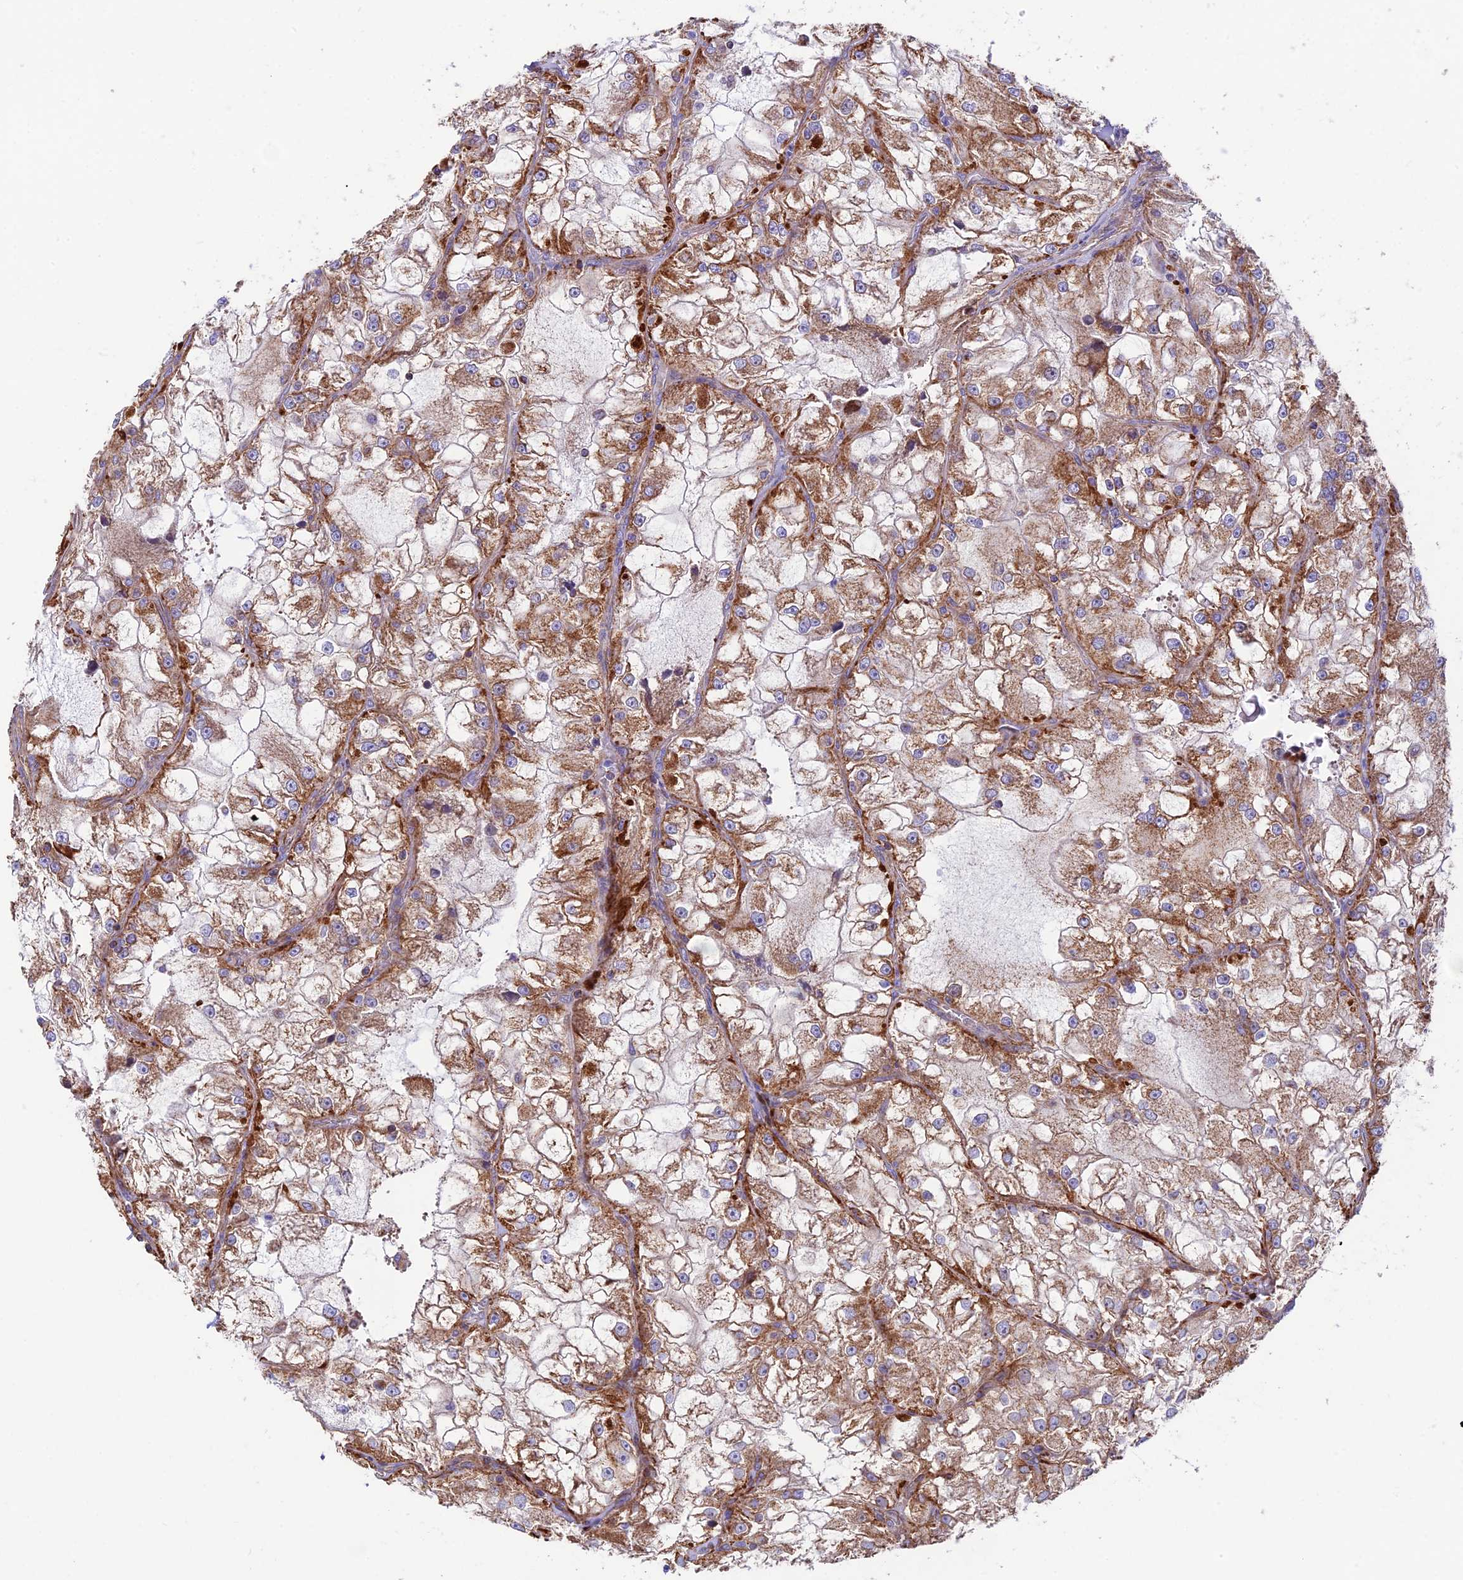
{"staining": {"intensity": "moderate", "quantity": ">75%", "location": "cytoplasmic/membranous"}, "tissue": "renal cancer", "cell_type": "Tumor cells", "image_type": "cancer", "snomed": [{"axis": "morphology", "description": "Adenocarcinoma, NOS"}, {"axis": "topography", "description": "Kidney"}], "caption": "A high-resolution micrograph shows IHC staining of renal cancer (adenocarcinoma), which demonstrates moderate cytoplasmic/membranous positivity in about >75% of tumor cells.", "gene": "VPS13C", "patient": {"sex": "female", "age": 72}}